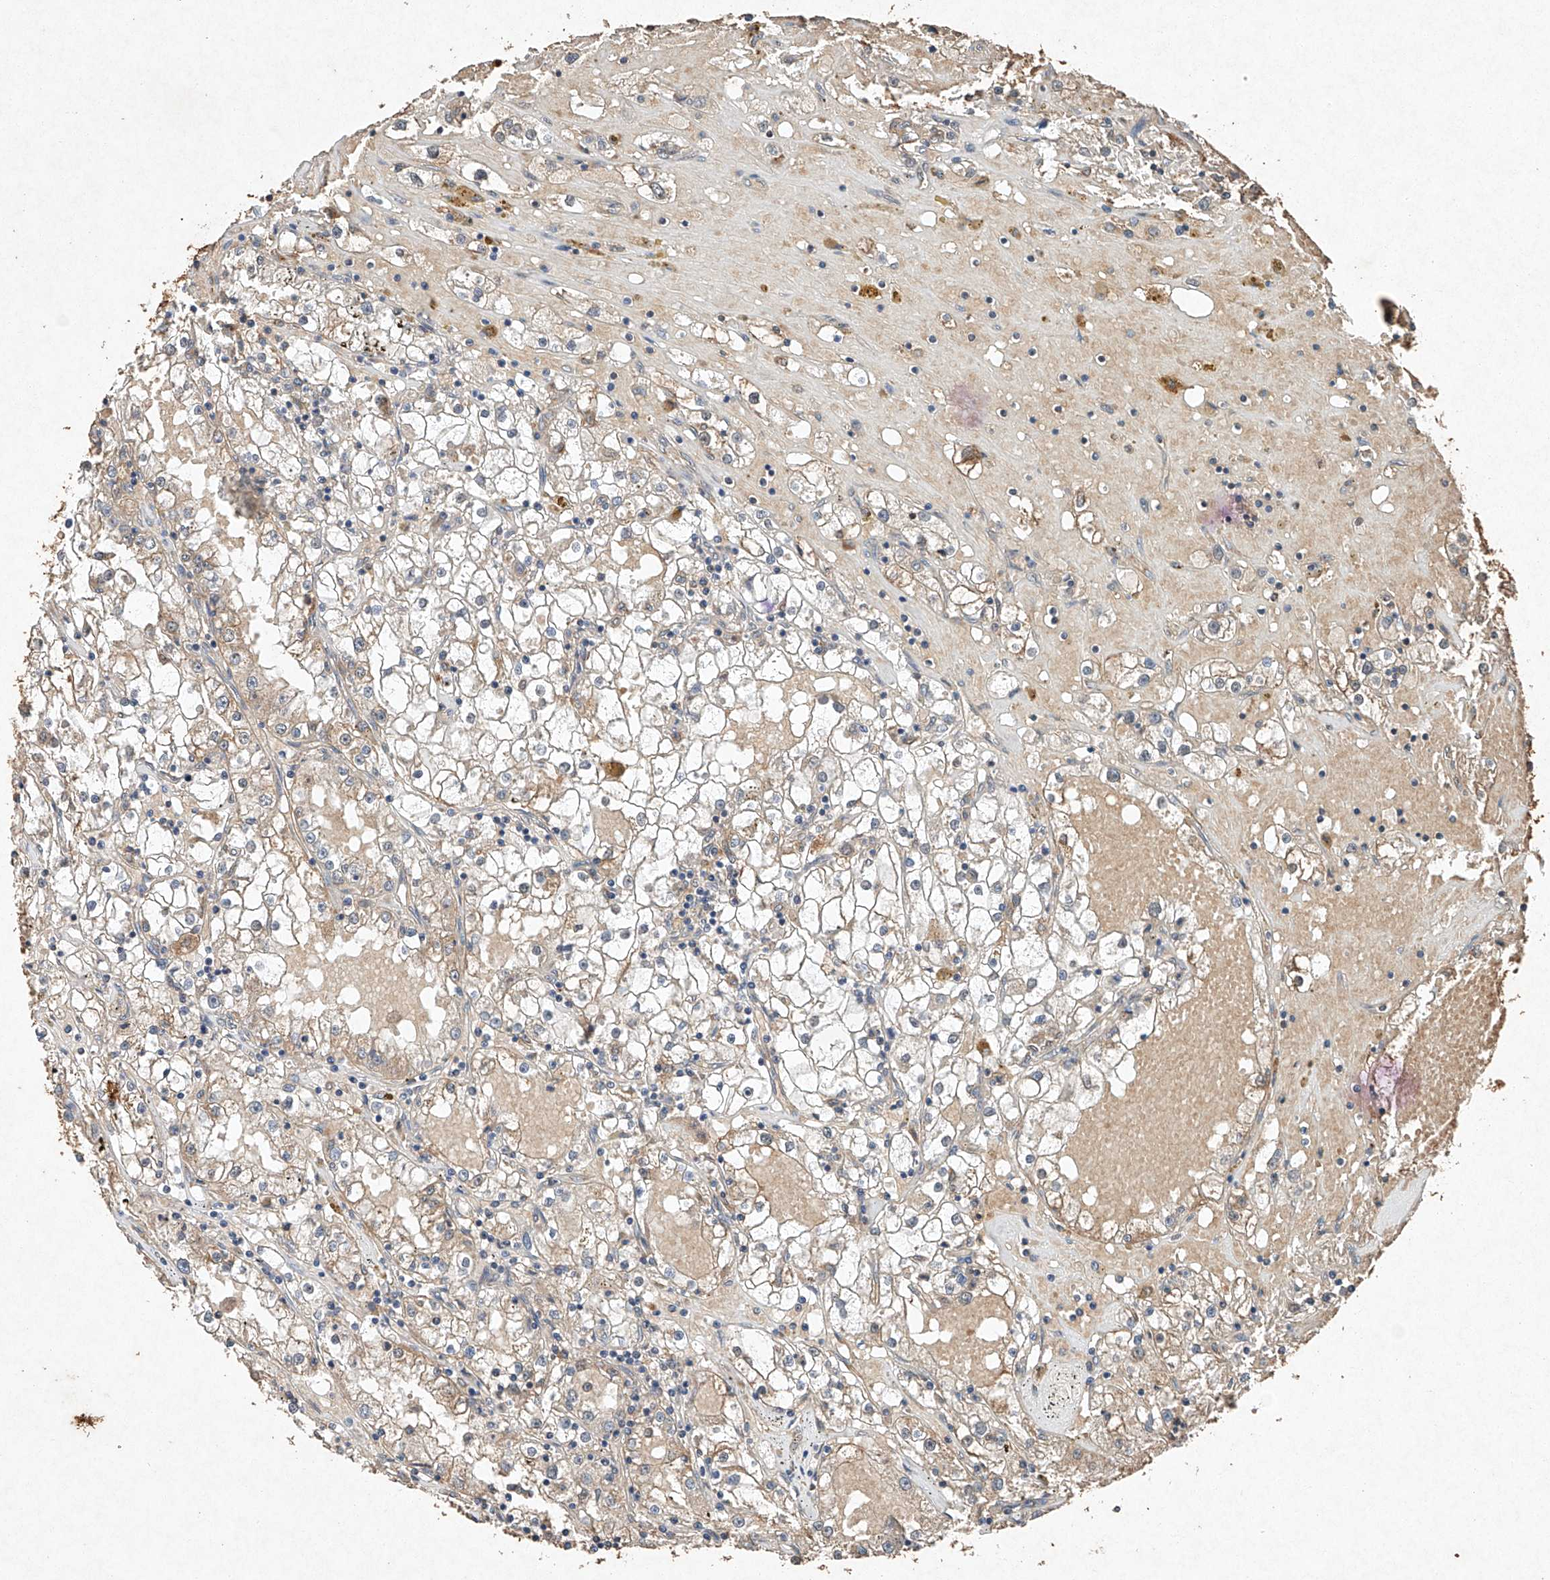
{"staining": {"intensity": "weak", "quantity": "25%-75%", "location": "cytoplasmic/membranous"}, "tissue": "renal cancer", "cell_type": "Tumor cells", "image_type": "cancer", "snomed": [{"axis": "morphology", "description": "Adenocarcinoma, NOS"}, {"axis": "topography", "description": "Kidney"}], "caption": "An image of human renal cancer (adenocarcinoma) stained for a protein demonstrates weak cytoplasmic/membranous brown staining in tumor cells.", "gene": "STK3", "patient": {"sex": "male", "age": 56}}